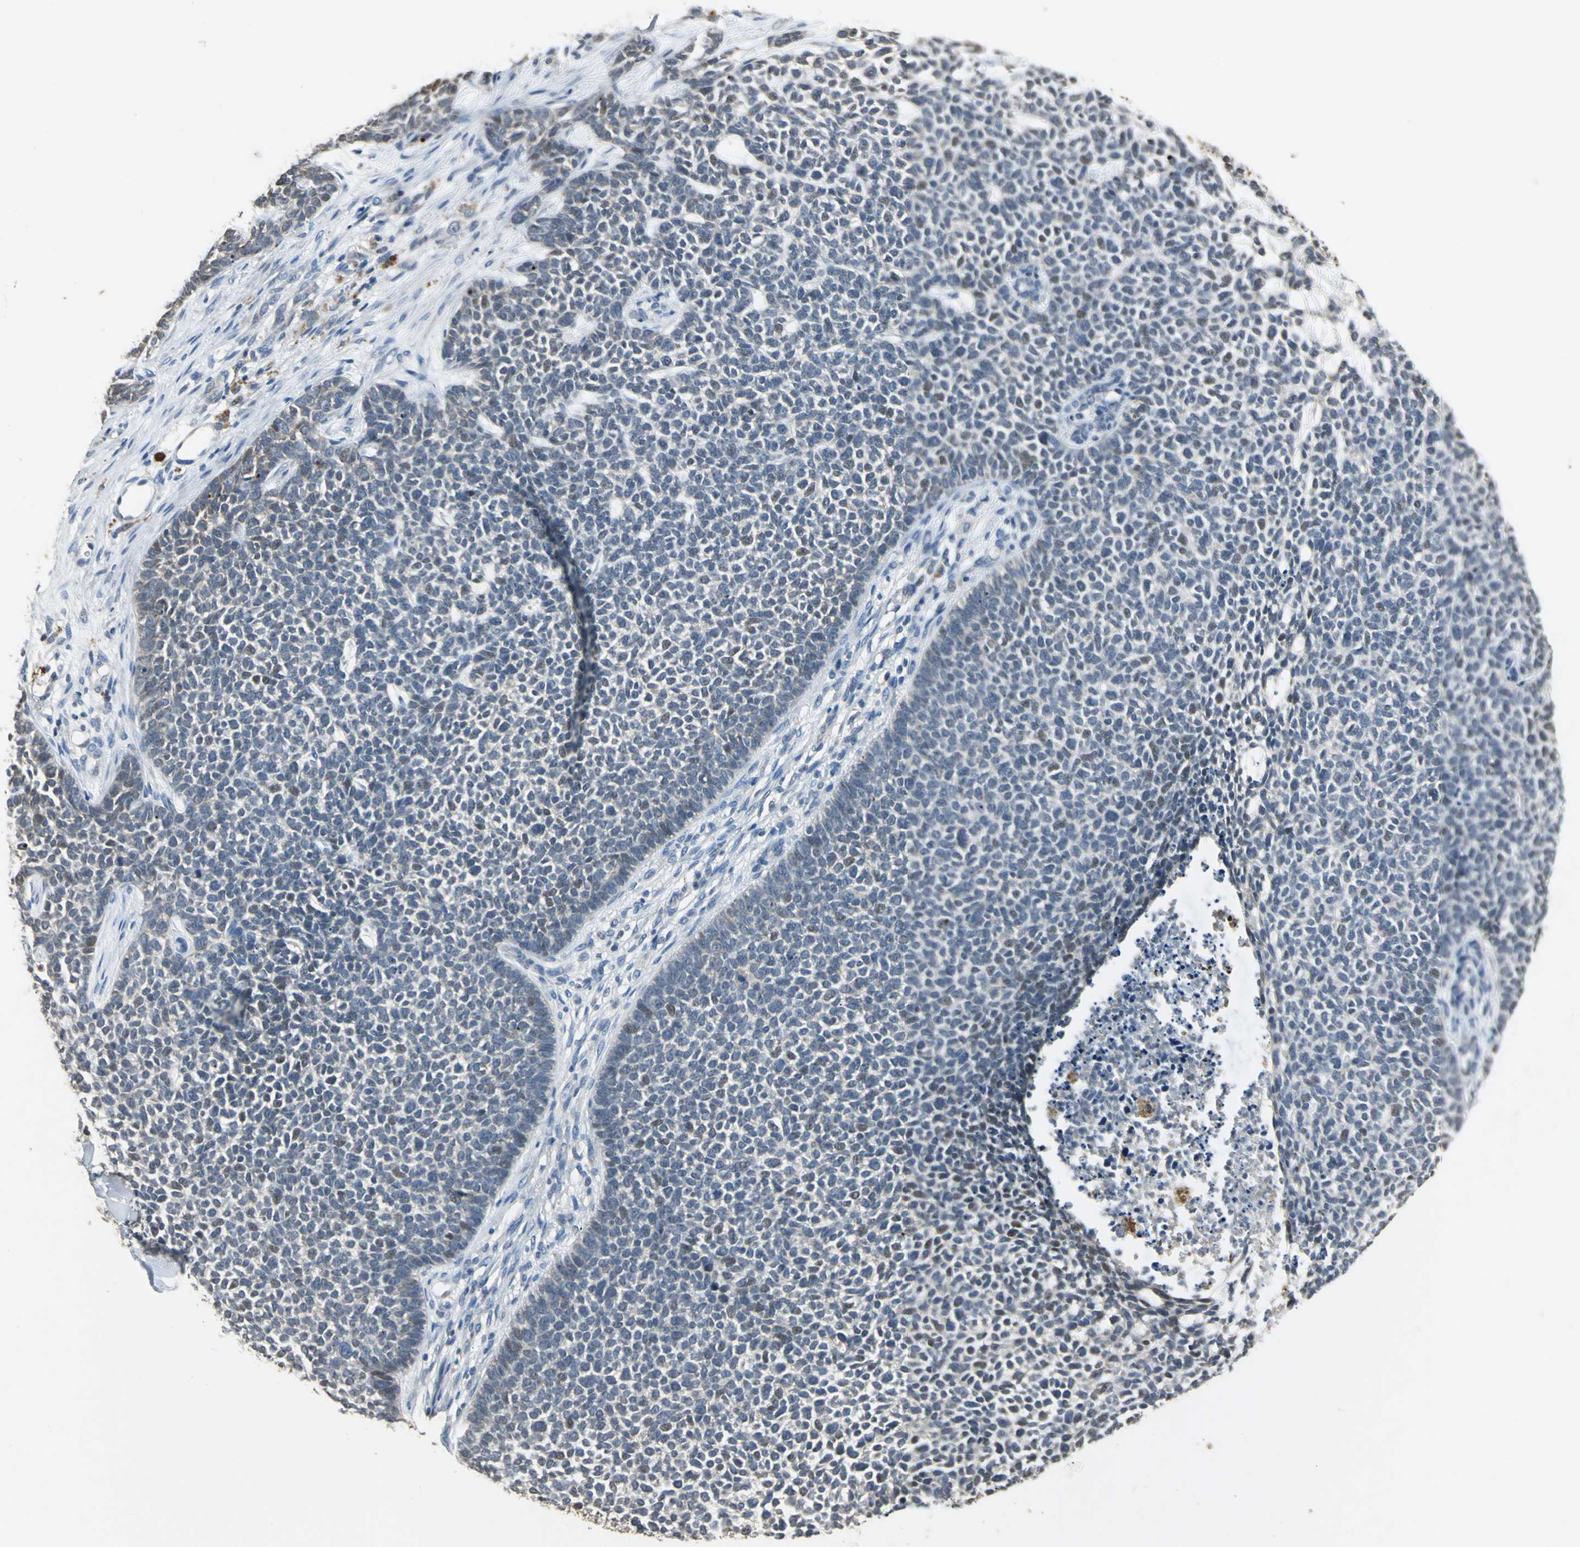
{"staining": {"intensity": "moderate", "quantity": "<25%", "location": "cytoplasmic/membranous"}, "tissue": "skin cancer", "cell_type": "Tumor cells", "image_type": "cancer", "snomed": [{"axis": "morphology", "description": "Basal cell carcinoma"}, {"axis": "topography", "description": "Skin"}], "caption": "Tumor cells demonstrate moderate cytoplasmic/membranous expression in about <25% of cells in skin basal cell carcinoma. (DAB IHC, brown staining for protein, blue staining for nuclei).", "gene": "JADE3", "patient": {"sex": "female", "age": 84}}